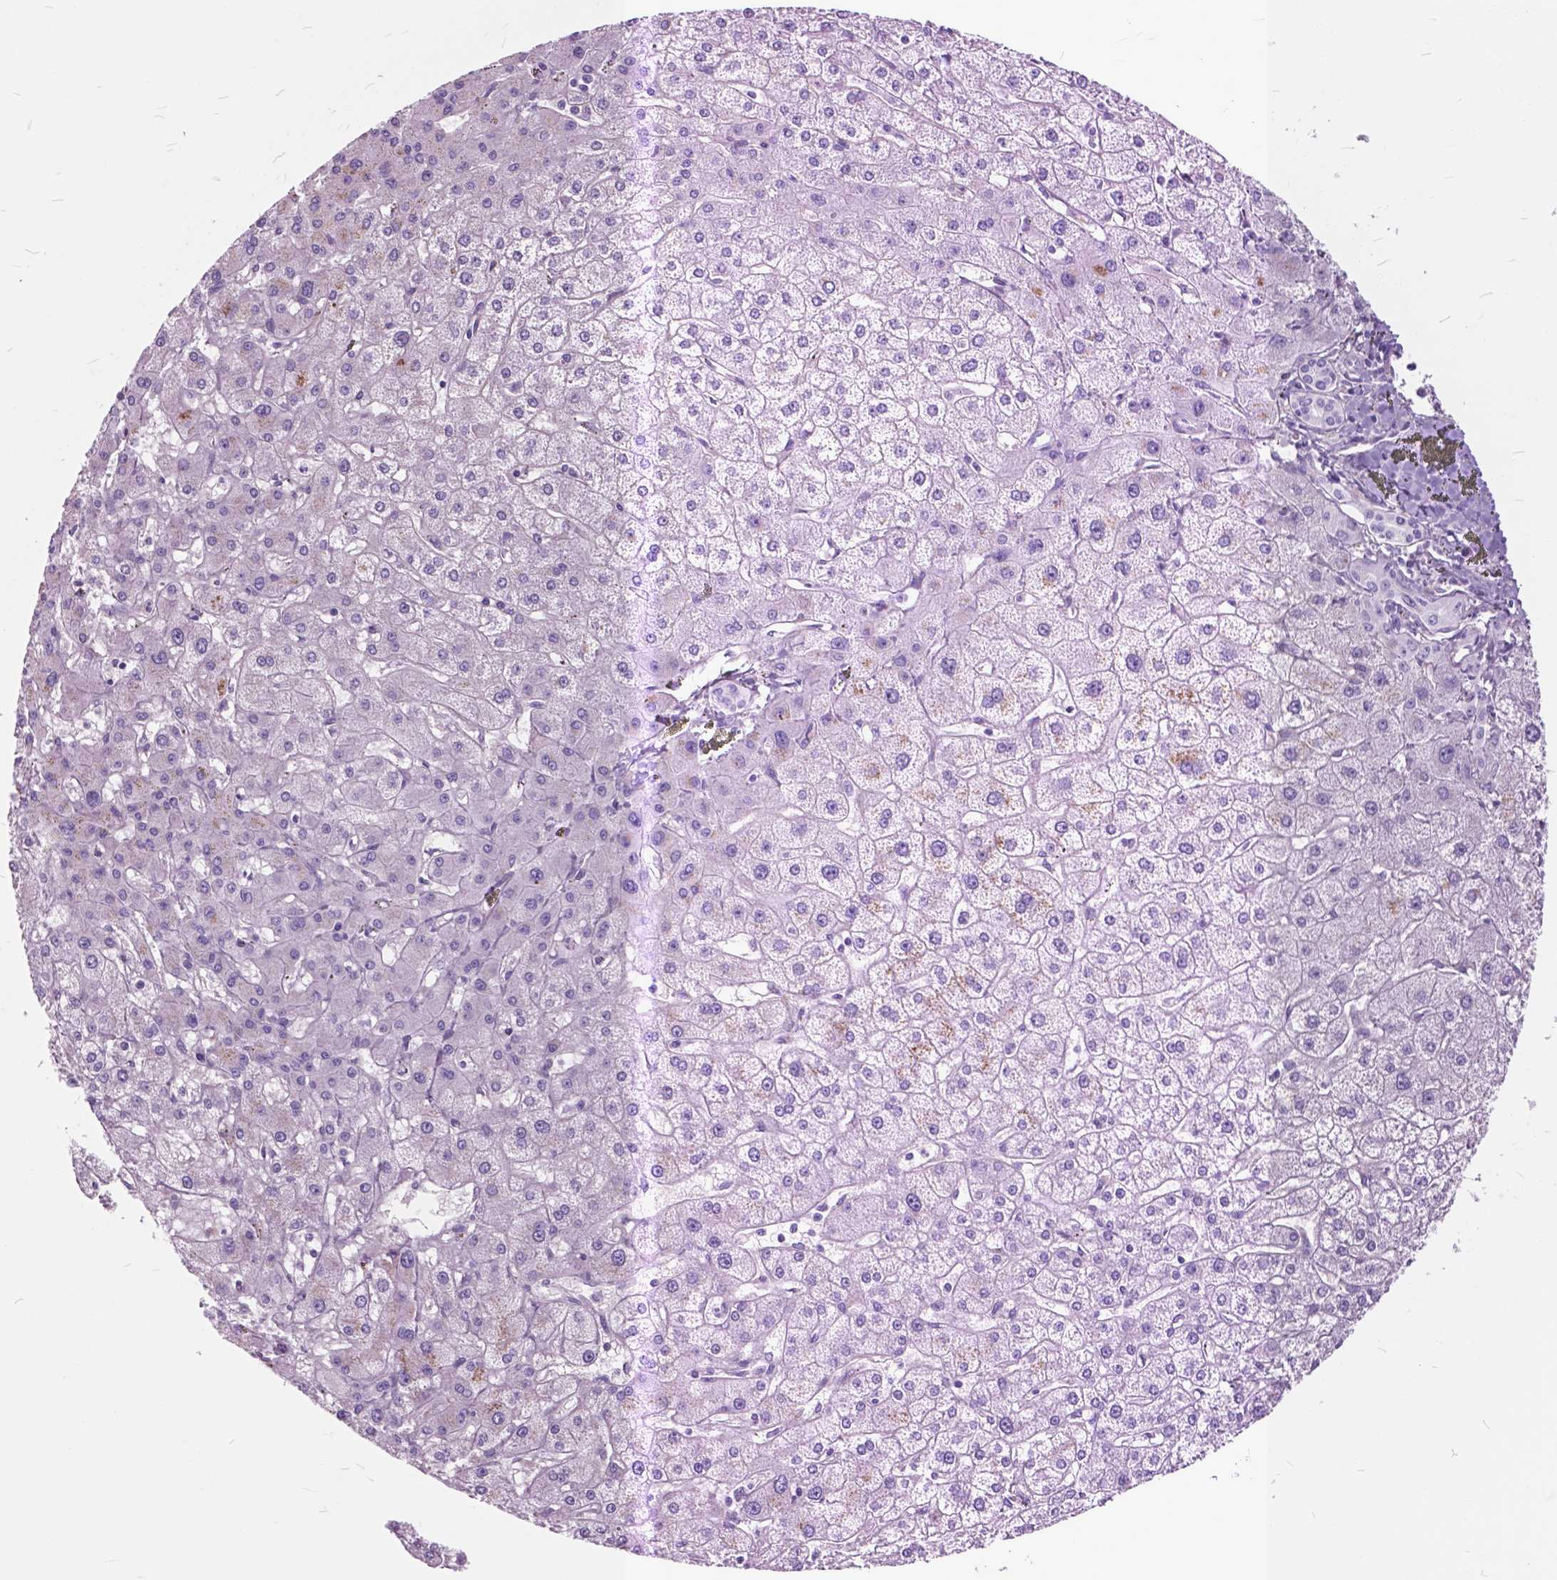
{"staining": {"intensity": "negative", "quantity": "none", "location": "none"}, "tissue": "liver cancer", "cell_type": "Tumor cells", "image_type": "cancer", "snomed": [{"axis": "morphology", "description": "Cholangiocarcinoma"}, {"axis": "topography", "description": "Liver"}], "caption": "Micrograph shows no protein staining in tumor cells of cholangiocarcinoma (liver) tissue.", "gene": "GDF9", "patient": {"sex": "female", "age": 60}}